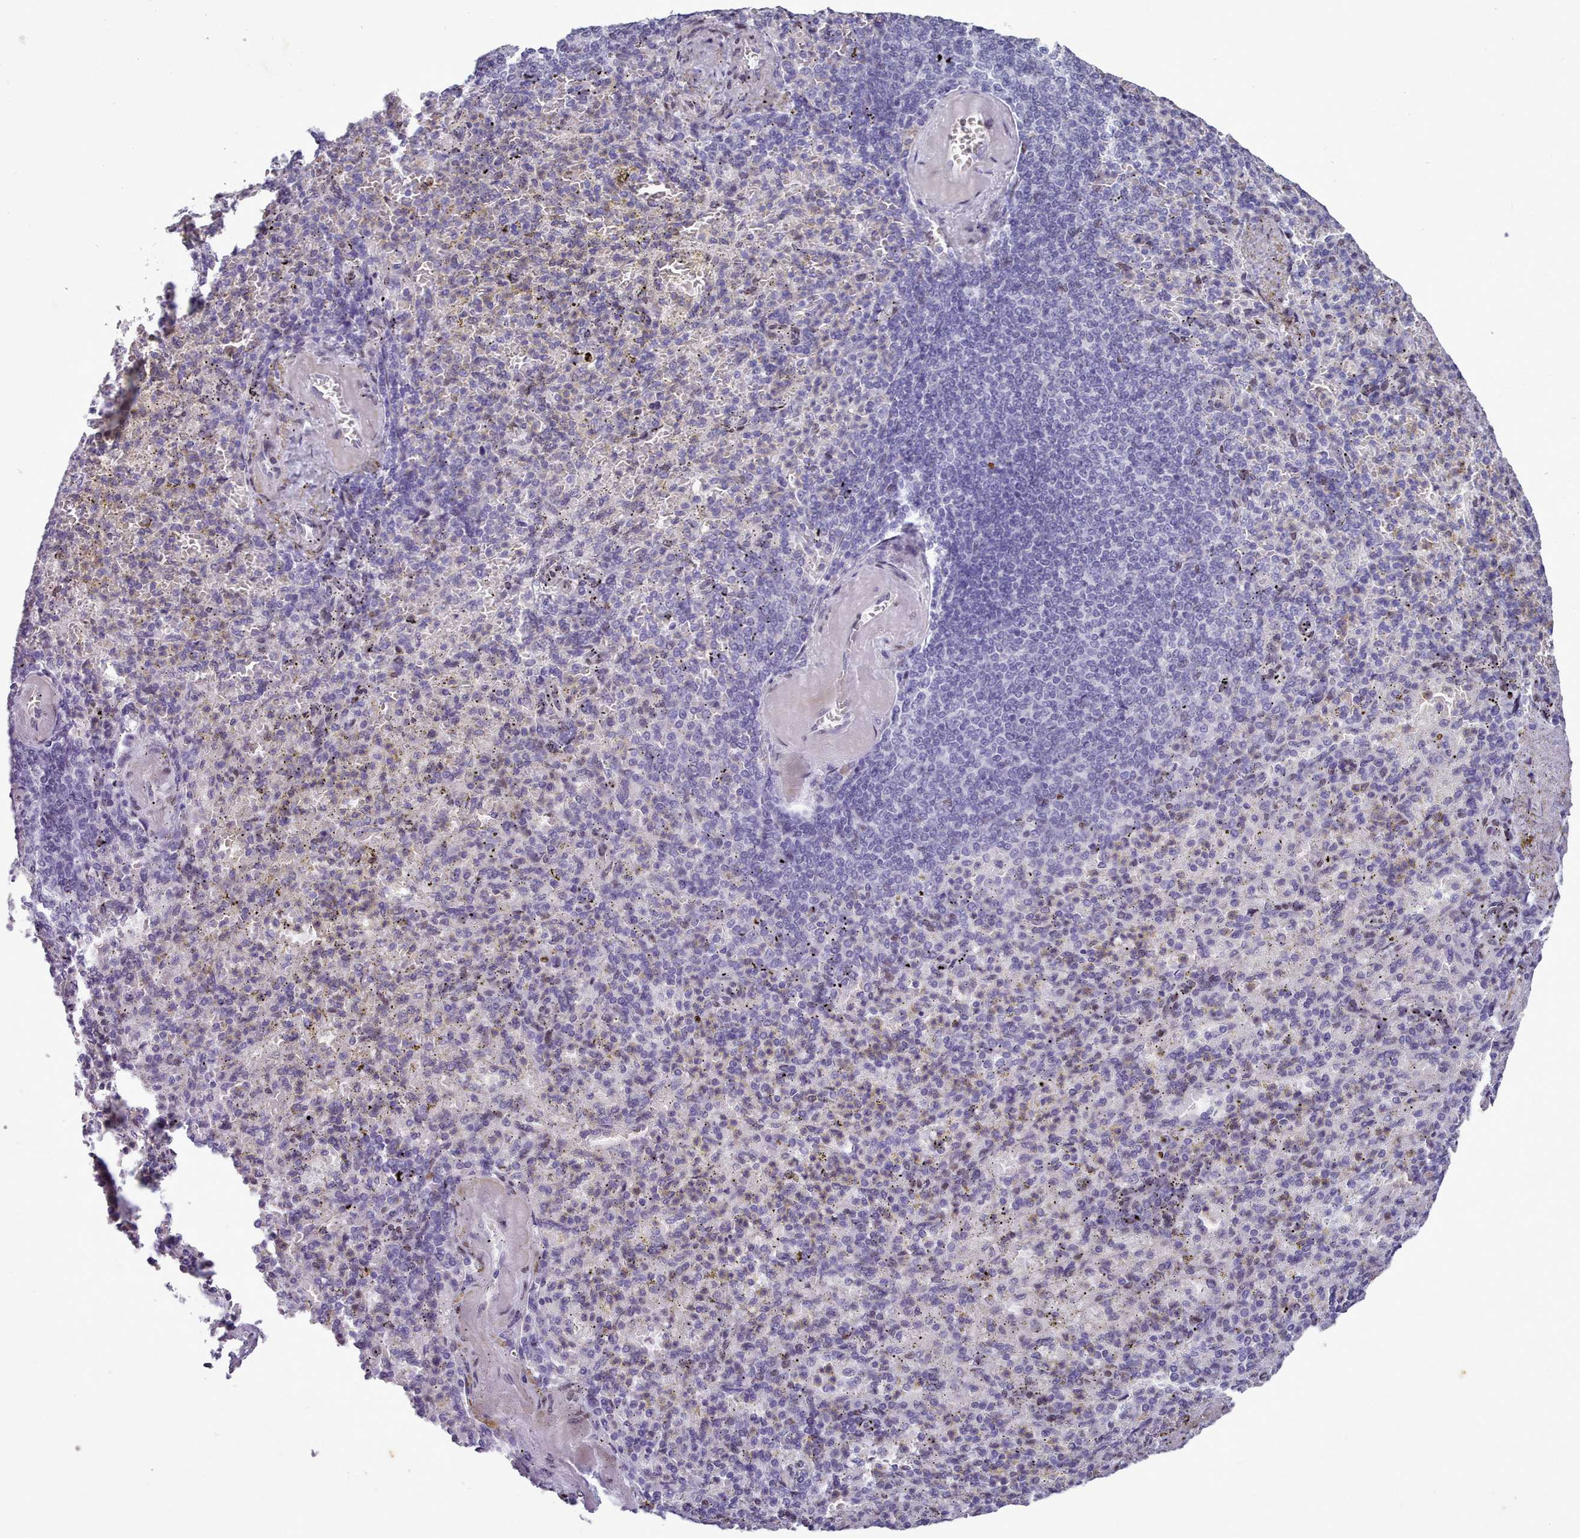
{"staining": {"intensity": "negative", "quantity": "none", "location": "none"}, "tissue": "spleen", "cell_type": "Cells in red pulp", "image_type": "normal", "snomed": [{"axis": "morphology", "description": "Normal tissue, NOS"}, {"axis": "topography", "description": "Spleen"}], "caption": "Spleen stained for a protein using immunohistochemistry (IHC) displays no staining cells in red pulp.", "gene": "KCNT2", "patient": {"sex": "female", "age": 74}}